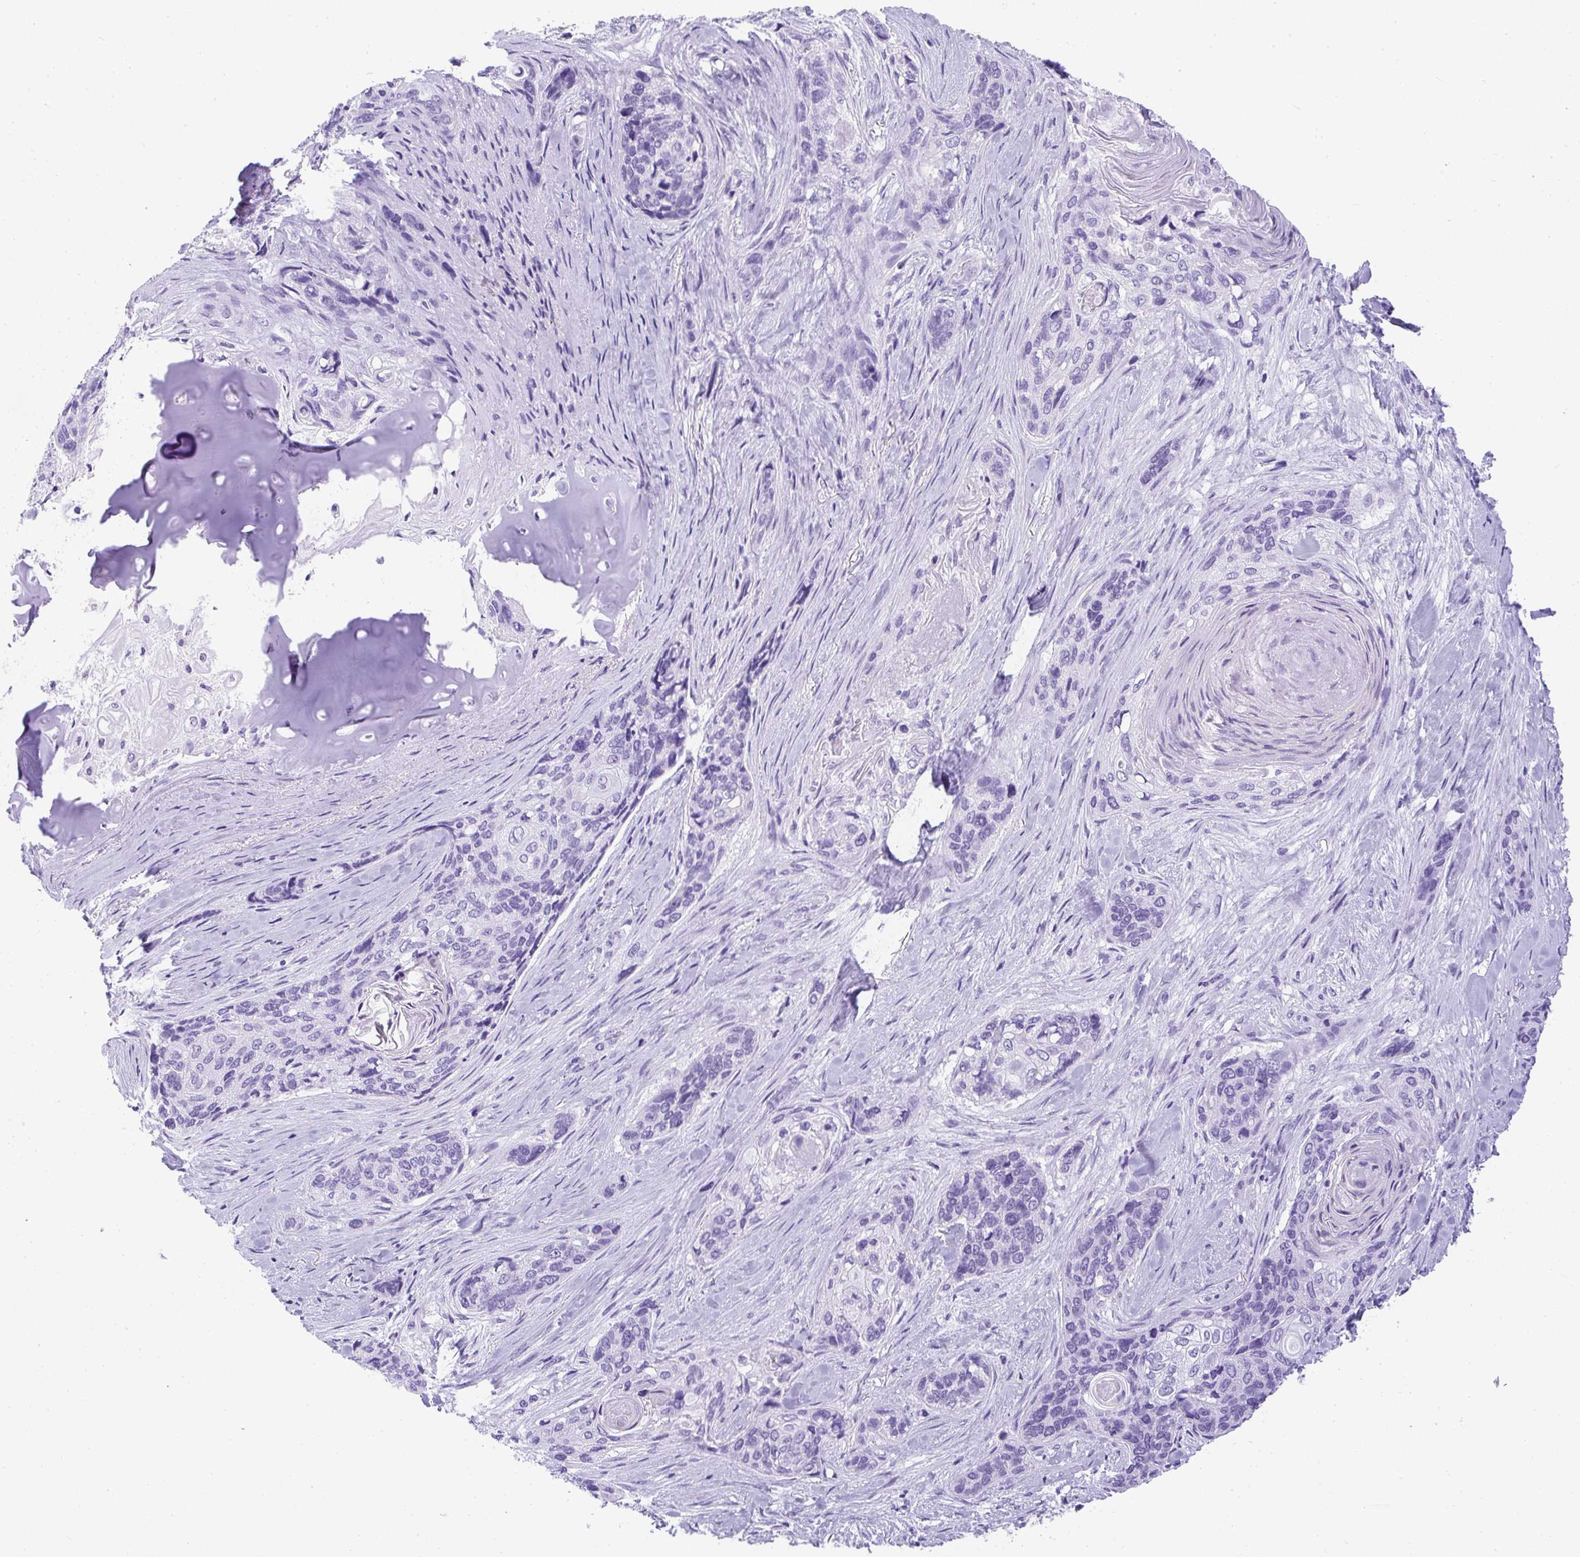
{"staining": {"intensity": "negative", "quantity": "none", "location": "none"}, "tissue": "lung cancer", "cell_type": "Tumor cells", "image_type": "cancer", "snomed": [{"axis": "morphology", "description": "Squamous cell carcinoma, NOS"}, {"axis": "morphology", "description": "Squamous cell carcinoma, metastatic, NOS"}, {"axis": "topography", "description": "Lymph node"}, {"axis": "topography", "description": "Lung"}], "caption": "Lung cancer (squamous cell carcinoma) was stained to show a protein in brown. There is no significant positivity in tumor cells. (DAB (3,3'-diaminobenzidine) immunohistochemistry, high magnification).", "gene": "AVIL", "patient": {"sex": "male", "age": 41}}